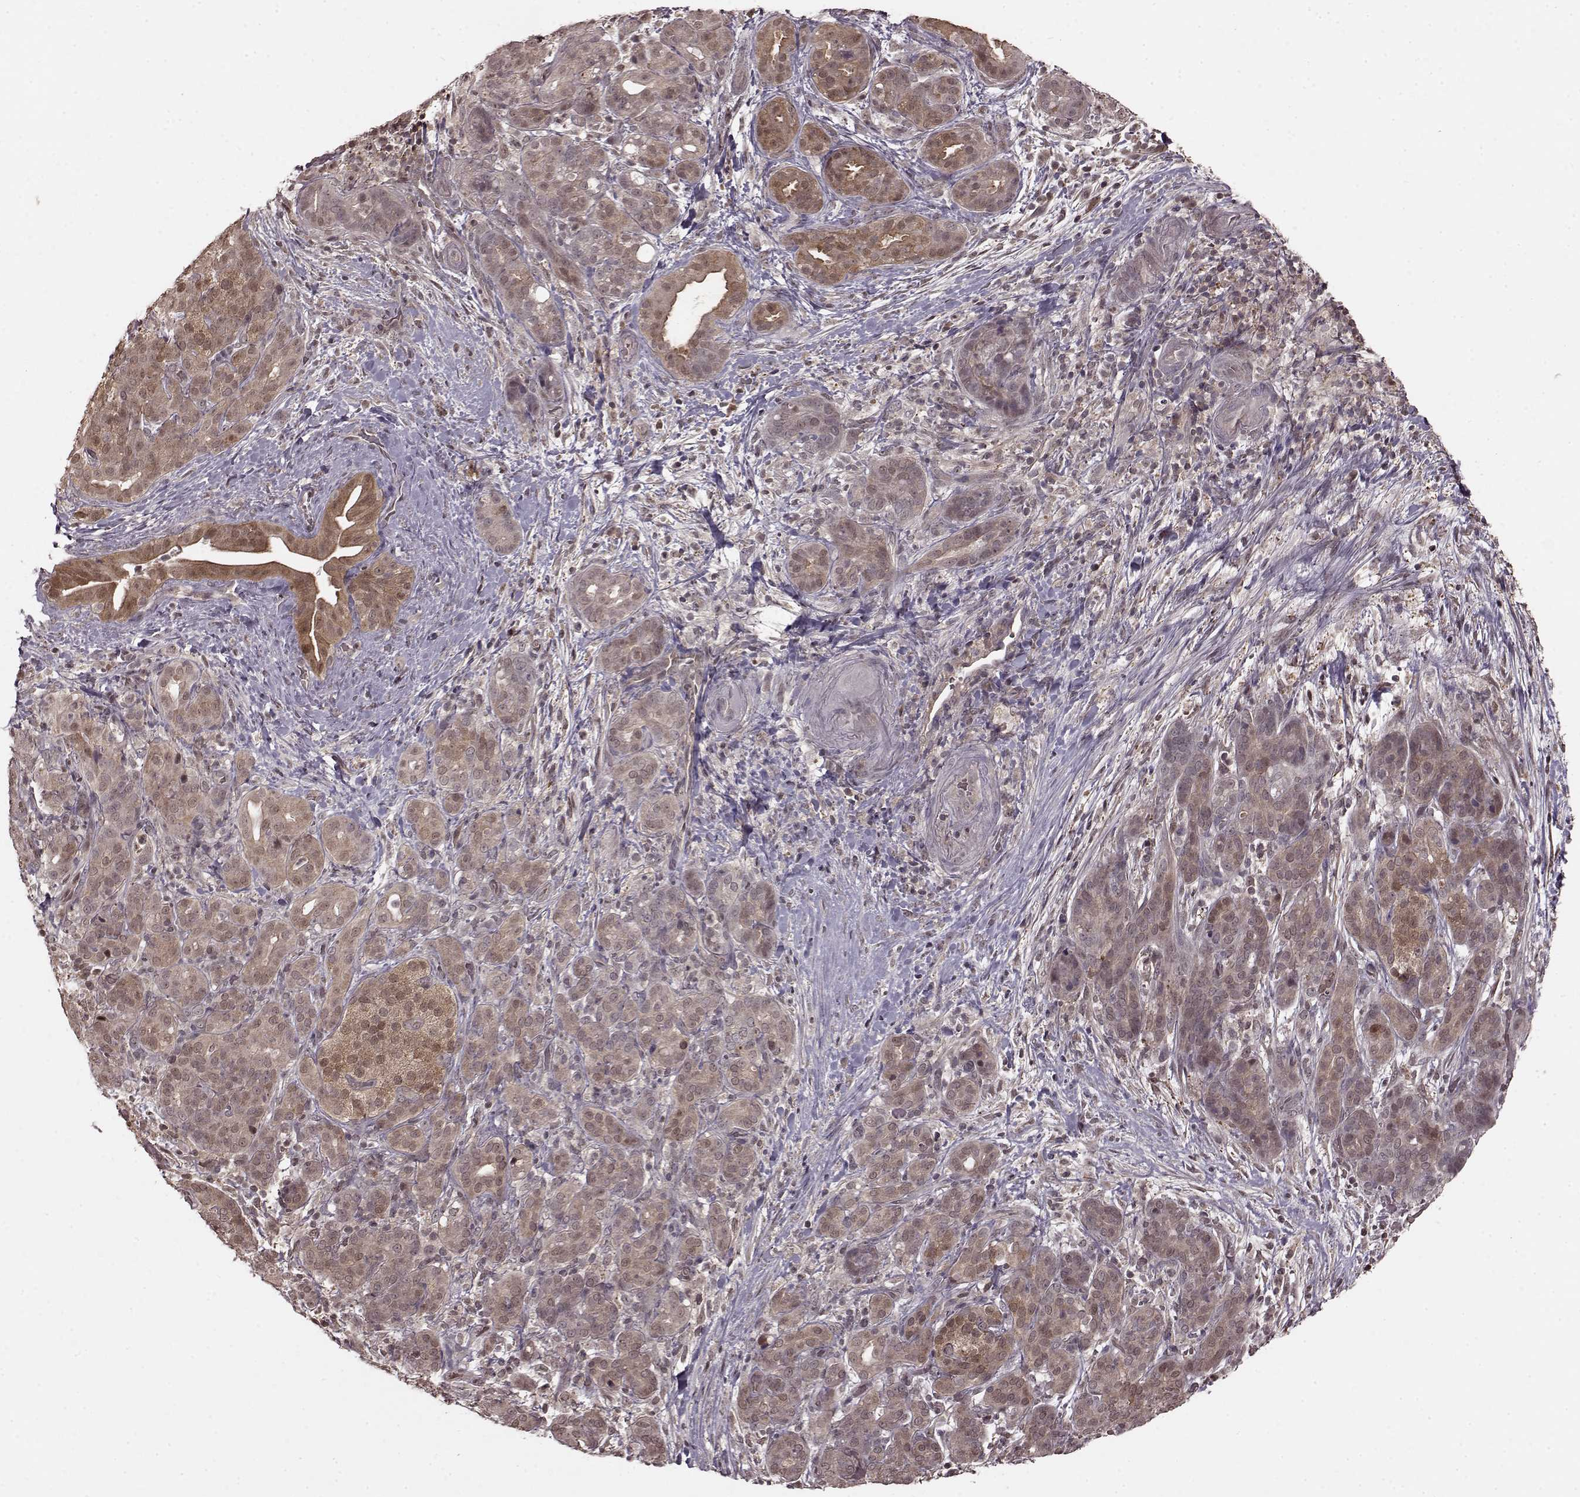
{"staining": {"intensity": "weak", "quantity": "25%-75%", "location": "cytoplasmic/membranous"}, "tissue": "pancreatic cancer", "cell_type": "Tumor cells", "image_type": "cancer", "snomed": [{"axis": "morphology", "description": "Adenocarcinoma, NOS"}, {"axis": "topography", "description": "Pancreas"}], "caption": "This is a photomicrograph of immunohistochemistry (IHC) staining of adenocarcinoma (pancreatic), which shows weak expression in the cytoplasmic/membranous of tumor cells.", "gene": "GSS", "patient": {"sex": "male", "age": 44}}